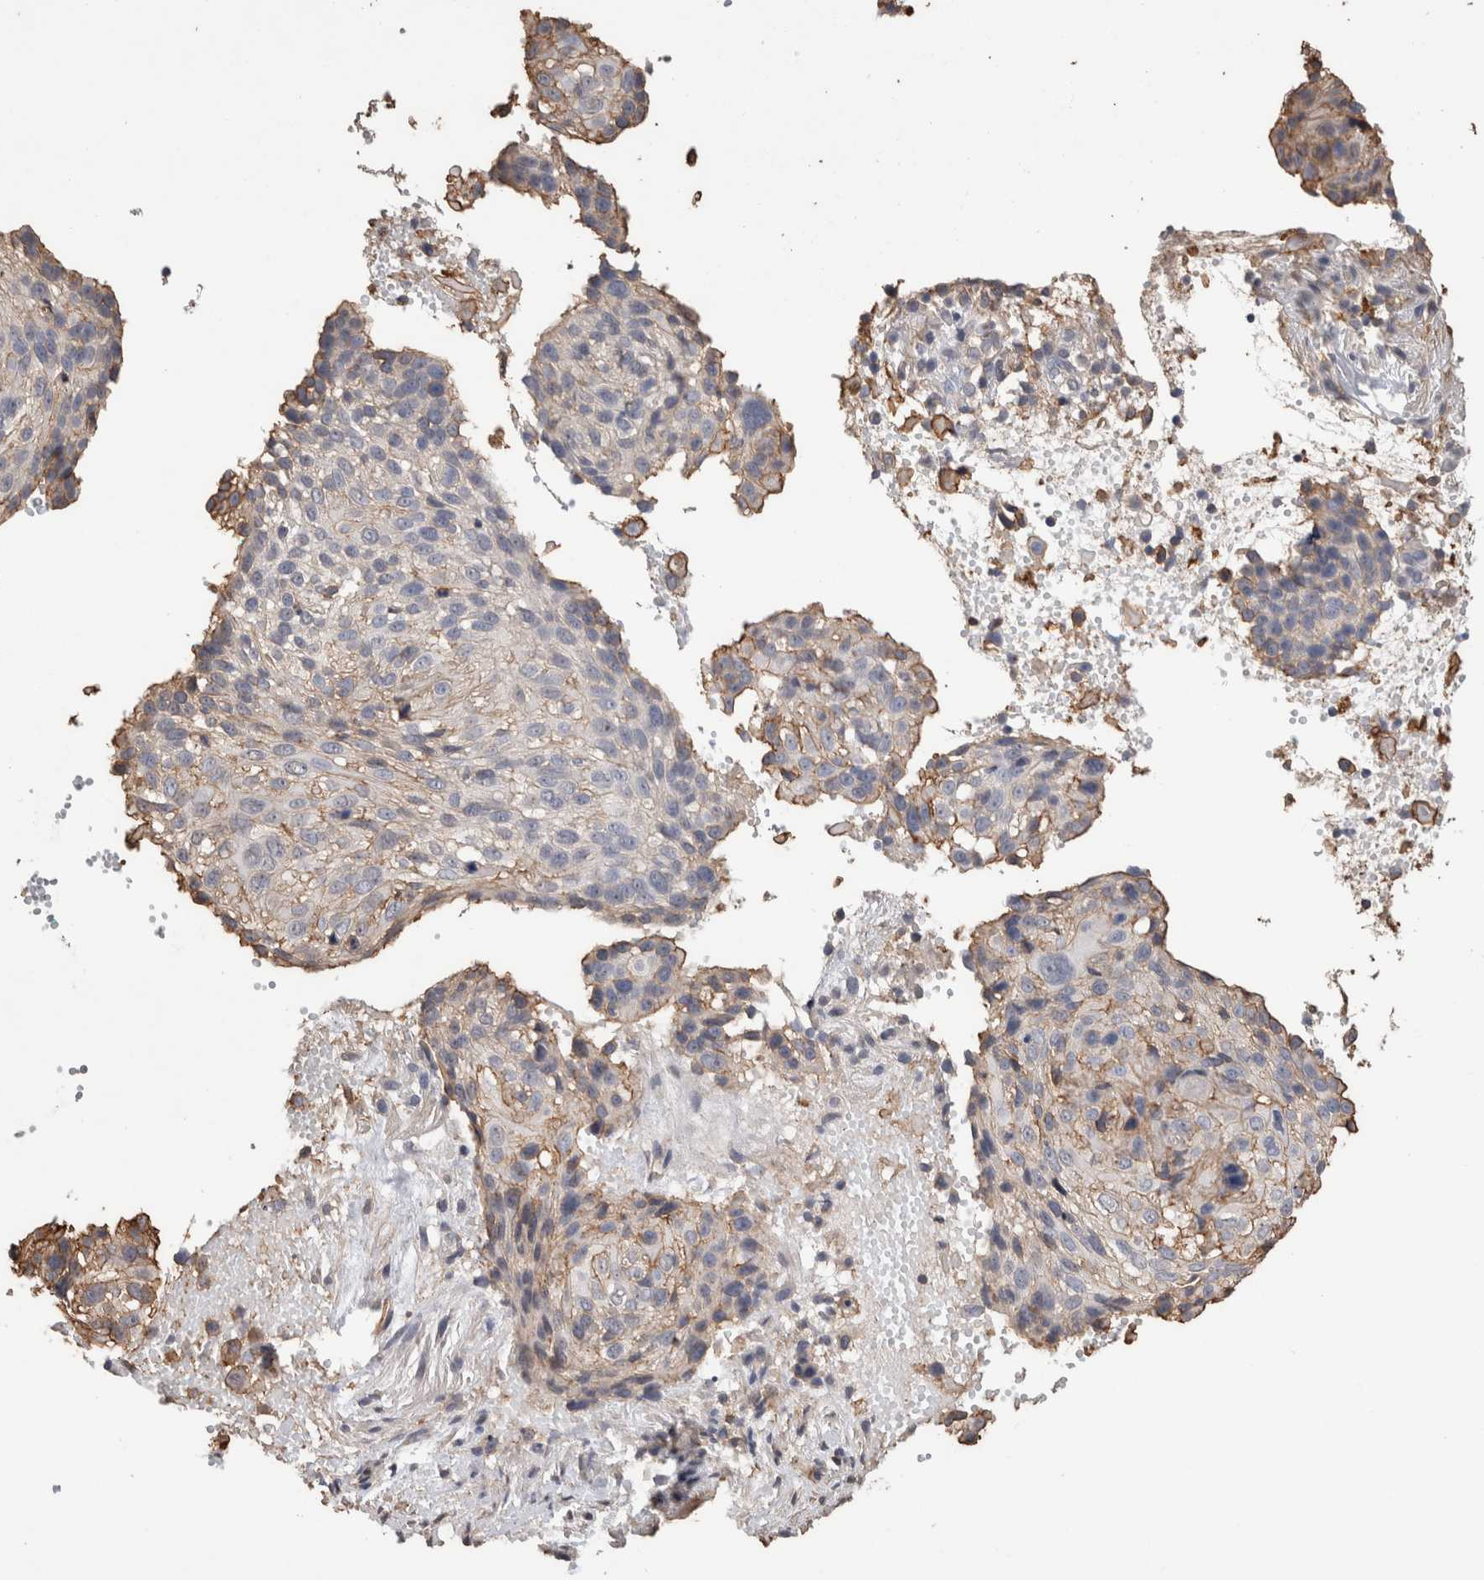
{"staining": {"intensity": "weak", "quantity": "<25%", "location": "cytoplasmic/membranous"}, "tissue": "cervical cancer", "cell_type": "Tumor cells", "image_type": "cancer", "snomed": [{"axis": "morphology", "description": "Squamous cell carcinoma, NOS"}, {"axis": "topography", "description": "Cervix"}], "caption": "Human squamous cell carcinoma (cervical) stained for a protein using immunohistochemistry displays no positivity in tumor cells.", "gene": "S100A10", "patient": {"sex": "female", "age": 74}}